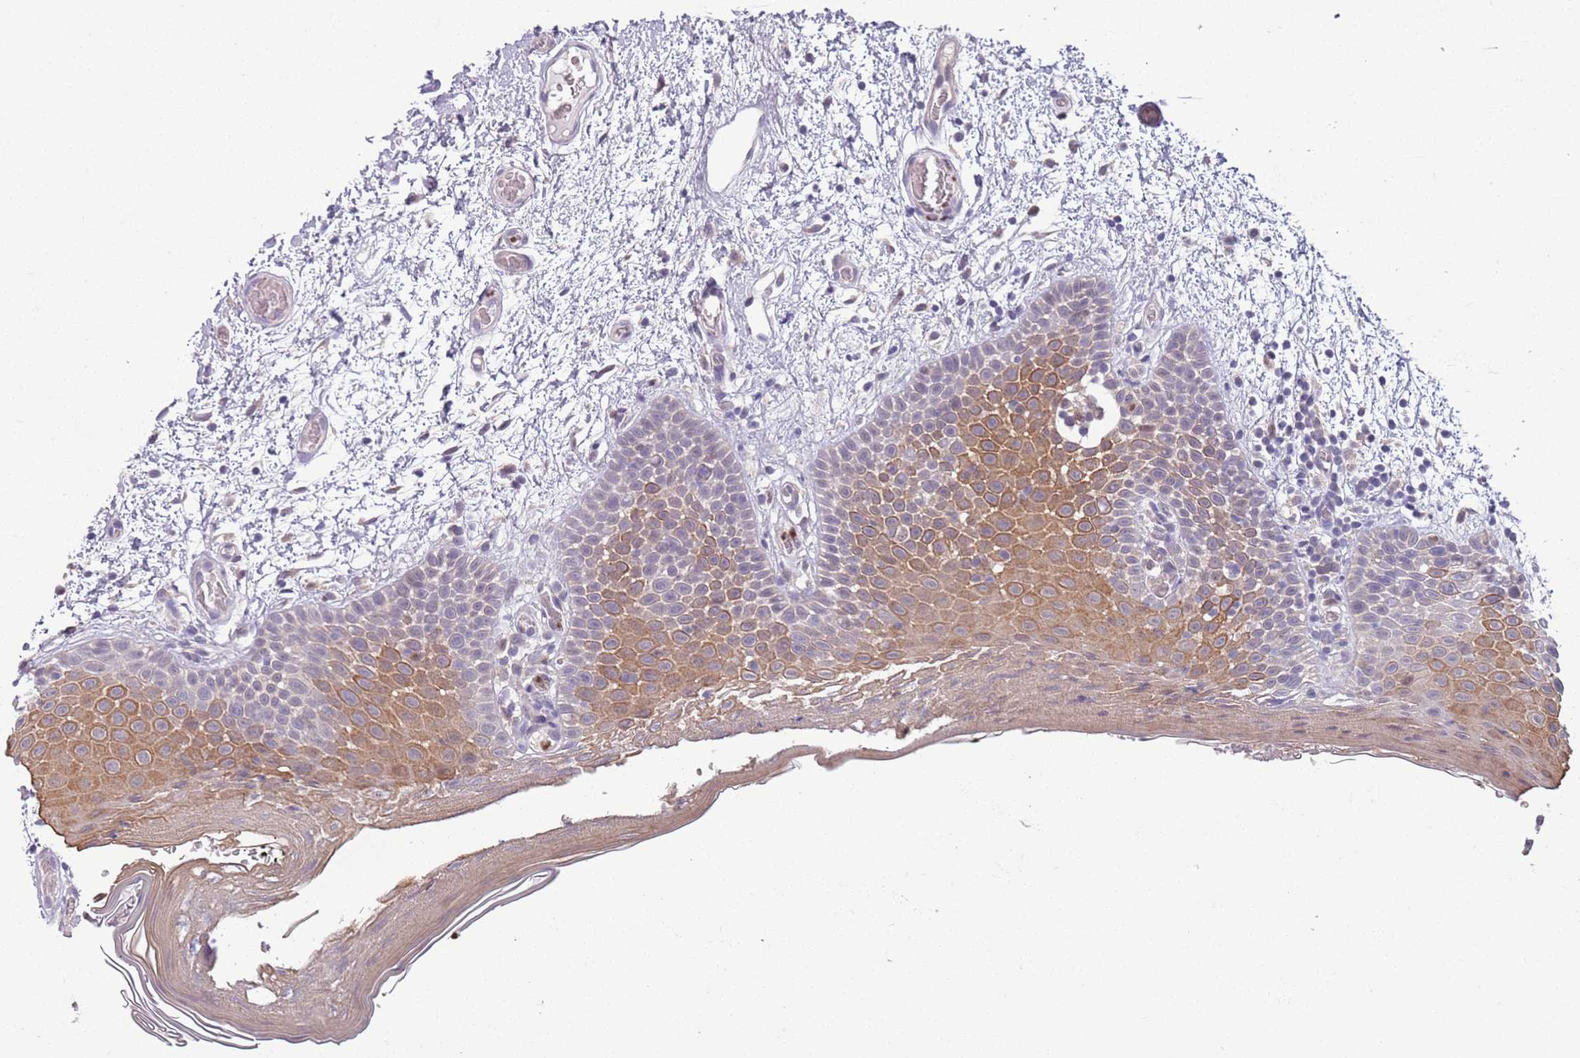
{"staining": {"intensity": "moderate", "quantity": "25%-75%", "location": "cytoplasmic/membranous"}, "tissue": "oral mucosa", "cell_type": "Squamous epithelial cells", "image_type": "normal", "snomed": [{"axis": "morphology", "description": "Normal tissue, NOS"}, {"axis": "morphology", "description": "Squamous cell carcinoma, NOS"}, {"axis": "topography", "description": "Oral tissue"}, {"axis": "topography", "description": "Tounge, NOS"}, {"axis": "topography", "description": "Head-Neck"}], "caption": "Immunohistochemistry (DAB) staining of normal human oral mucosa reveals moderate cytoplasmic/membranous protein expression in about 25%-75% of squamous epithelial cells.", "gene": "ADCY7", "patient": {"sex": "male", "age": 76}}